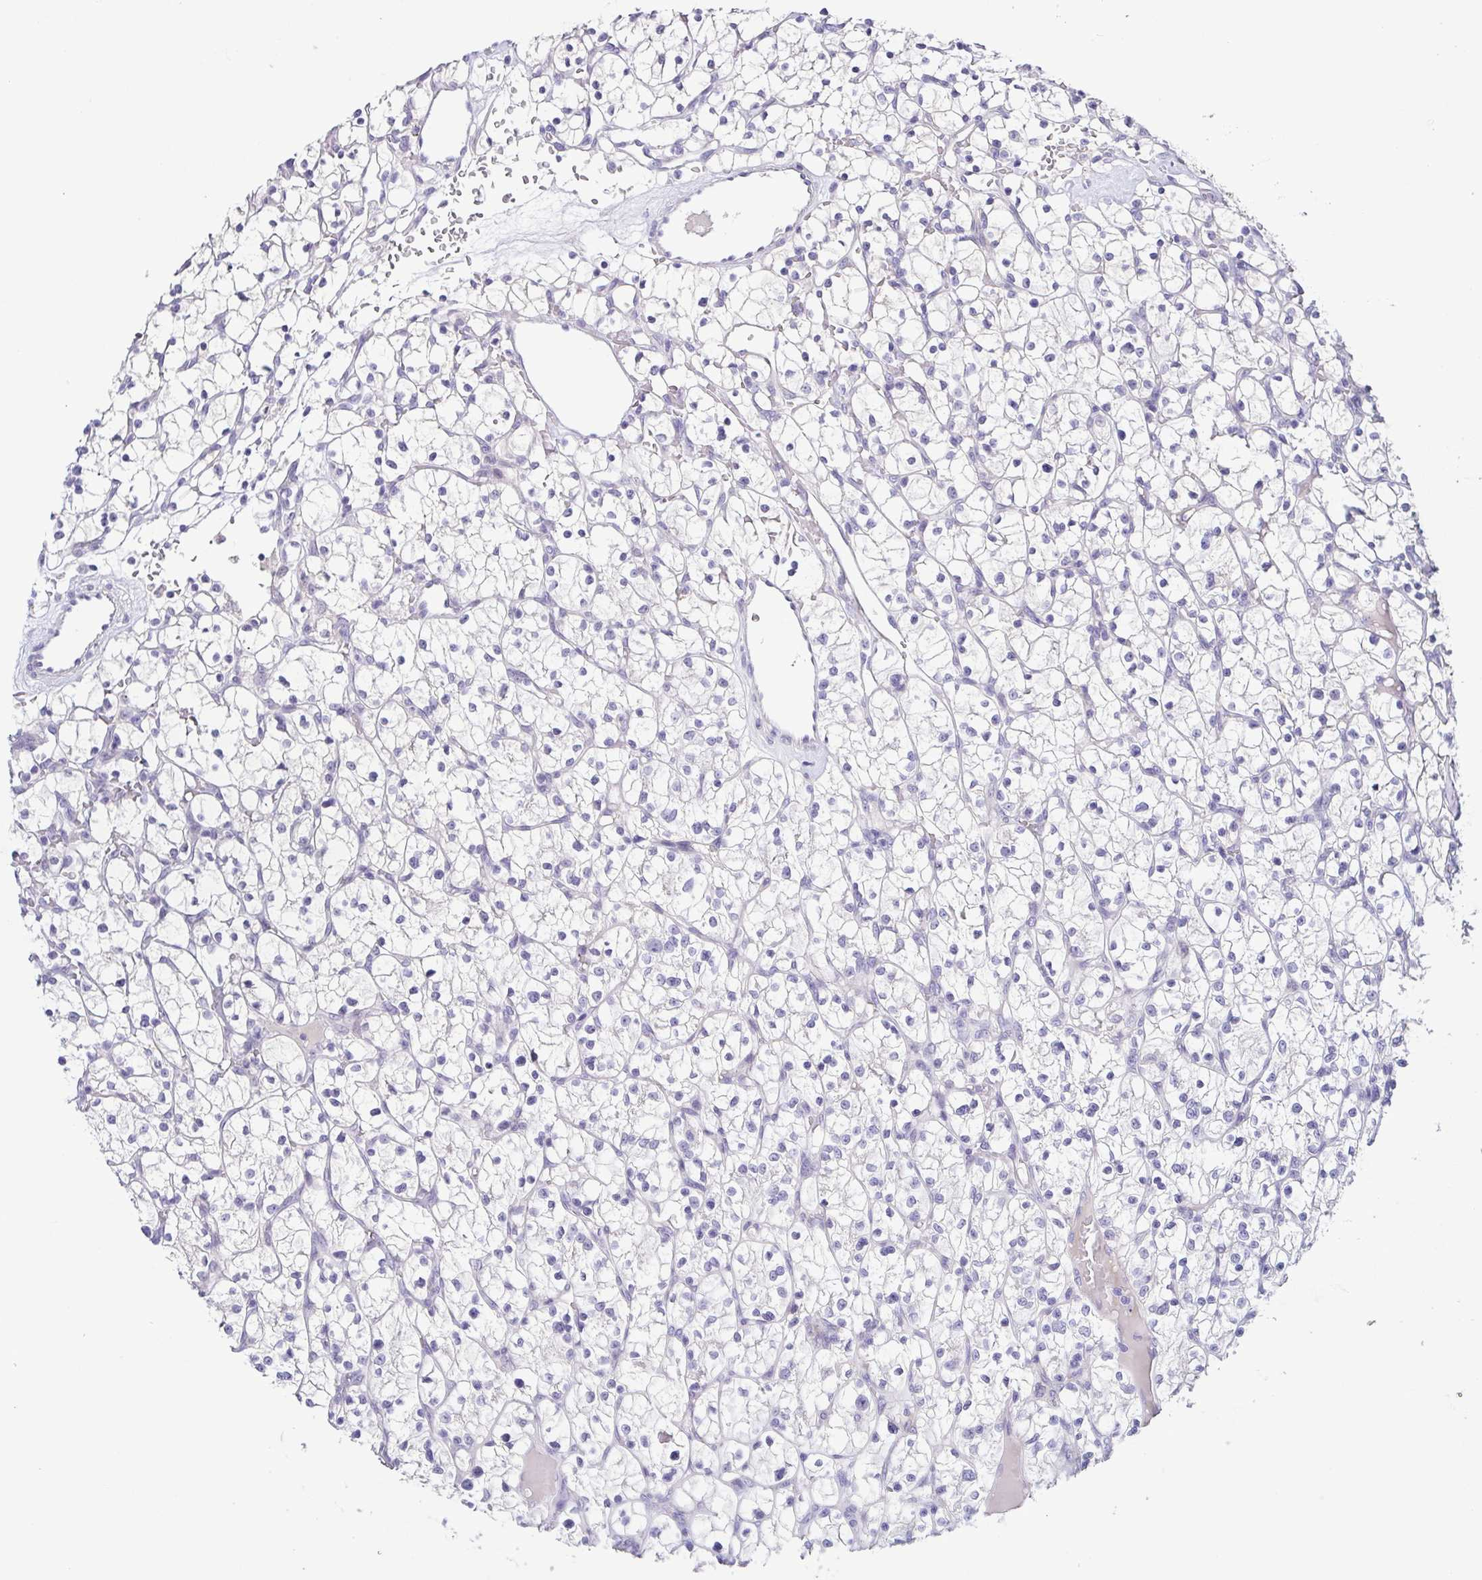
{"staining": {"intensity": "negative", "quantity": "none", "location": "none"}, "tissue": "renal cancer", "cell_type": "Tumor cells", "image_type": "cancer", "snomed": [{"axis": "morphology", "description": "Adenocarcinoma, NOS"}, {"axis": "topography", "description": "Kidney"}], "caption": "A photomicrograph of renal cancer stained for a protein exhibits no brown staining in tumor cells.", "gene": "TERT", "patient": {"sex": "female", "age": 64}}